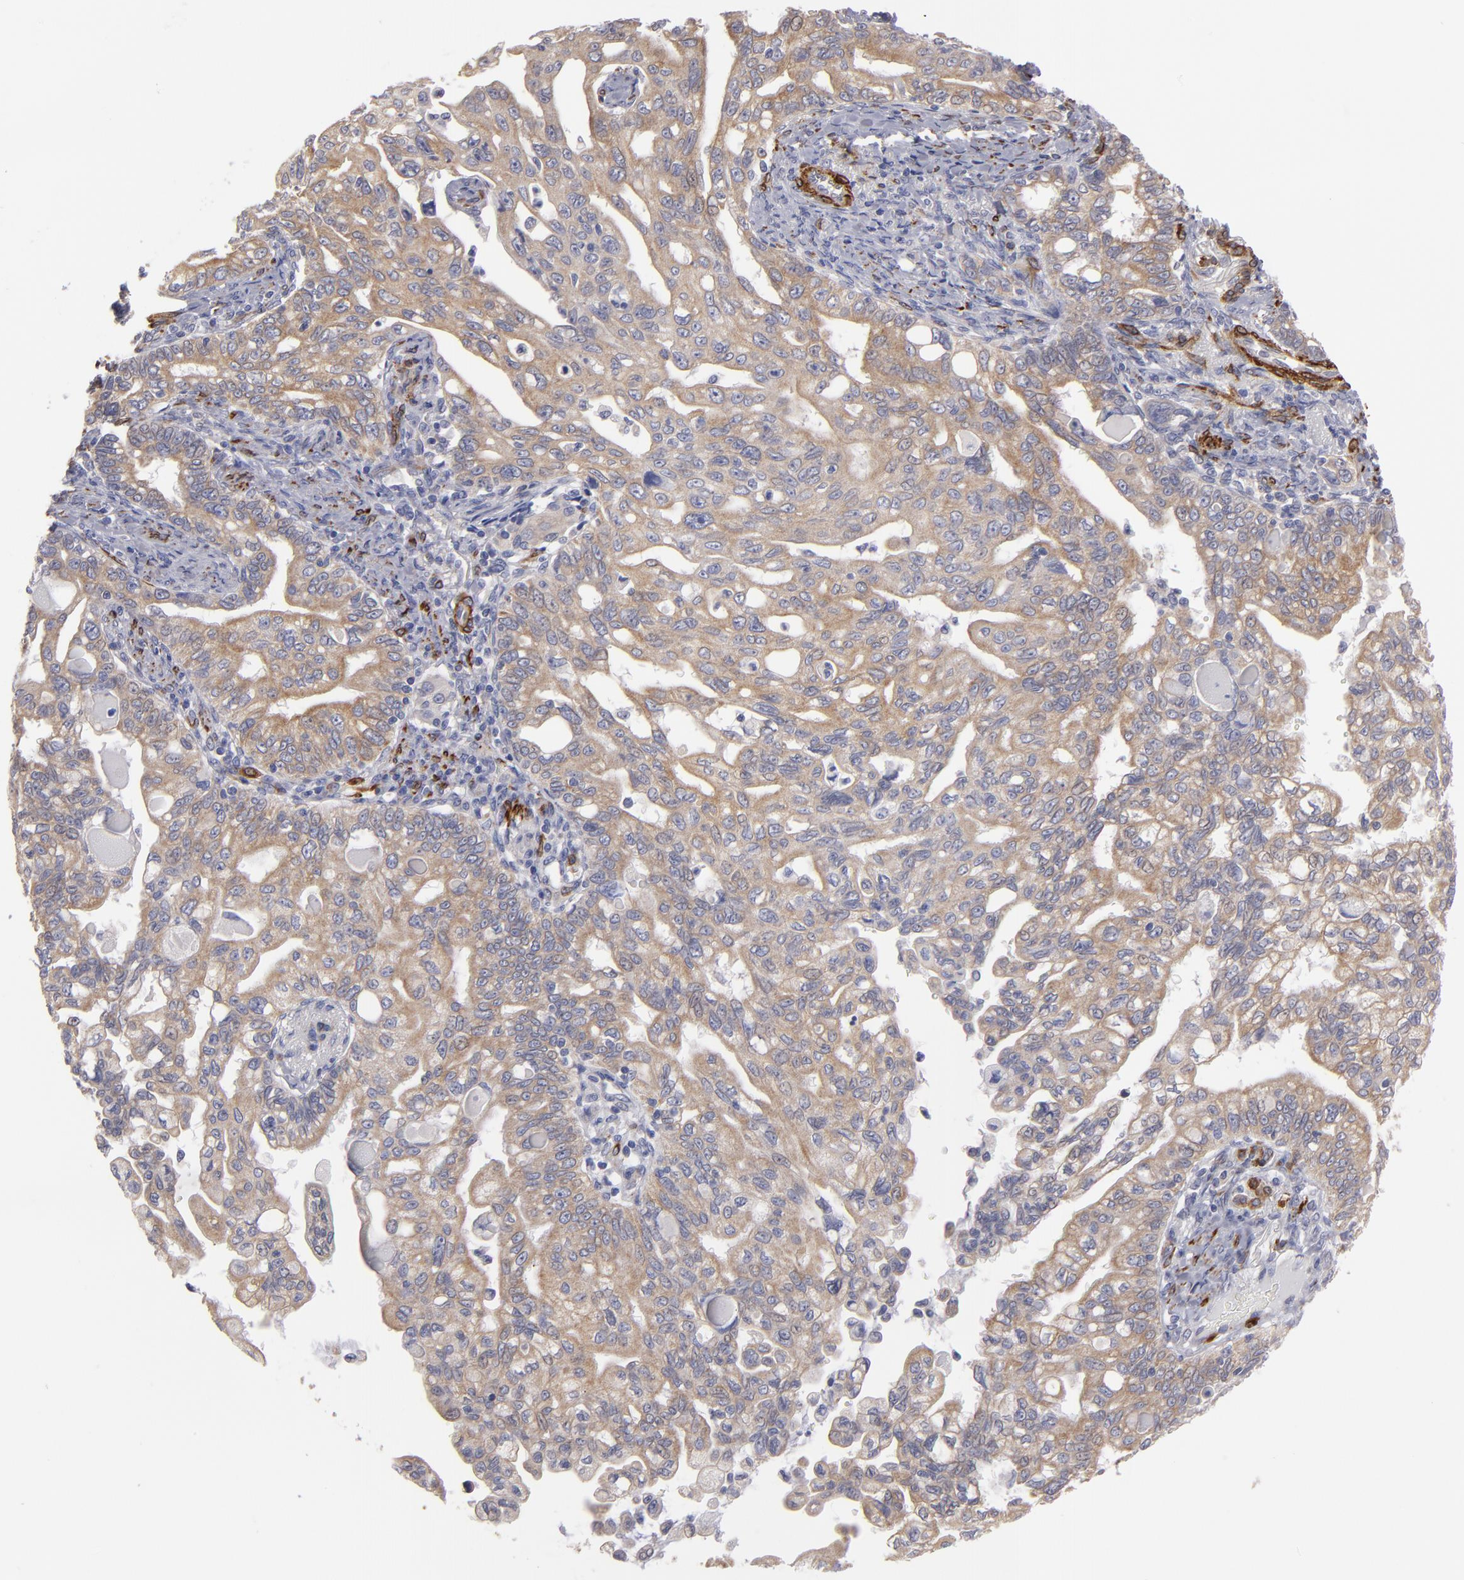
{"staining": {"intensity": "weak", "quantity": ">75%", "location": "cytoplasmic/membranous"}, "tissue": "pancreatic cancer", "cell_type": "Tumor cells", "image_type": "cancer", "snomed": [{"axis": "morphology", "description": "Normal tissue, NOS"}, {"axis": "topography", "description": "Pancreas"}], "caption": "IHC micrograph of human pancreatic cancer stained for a protein (brown), which exhibits low levels of weak cytoplasmic/membranous staining in approximately >75% of tumor cells.", "gene": "SLMAP", "patient": {"sex": "male", "age": 42}}